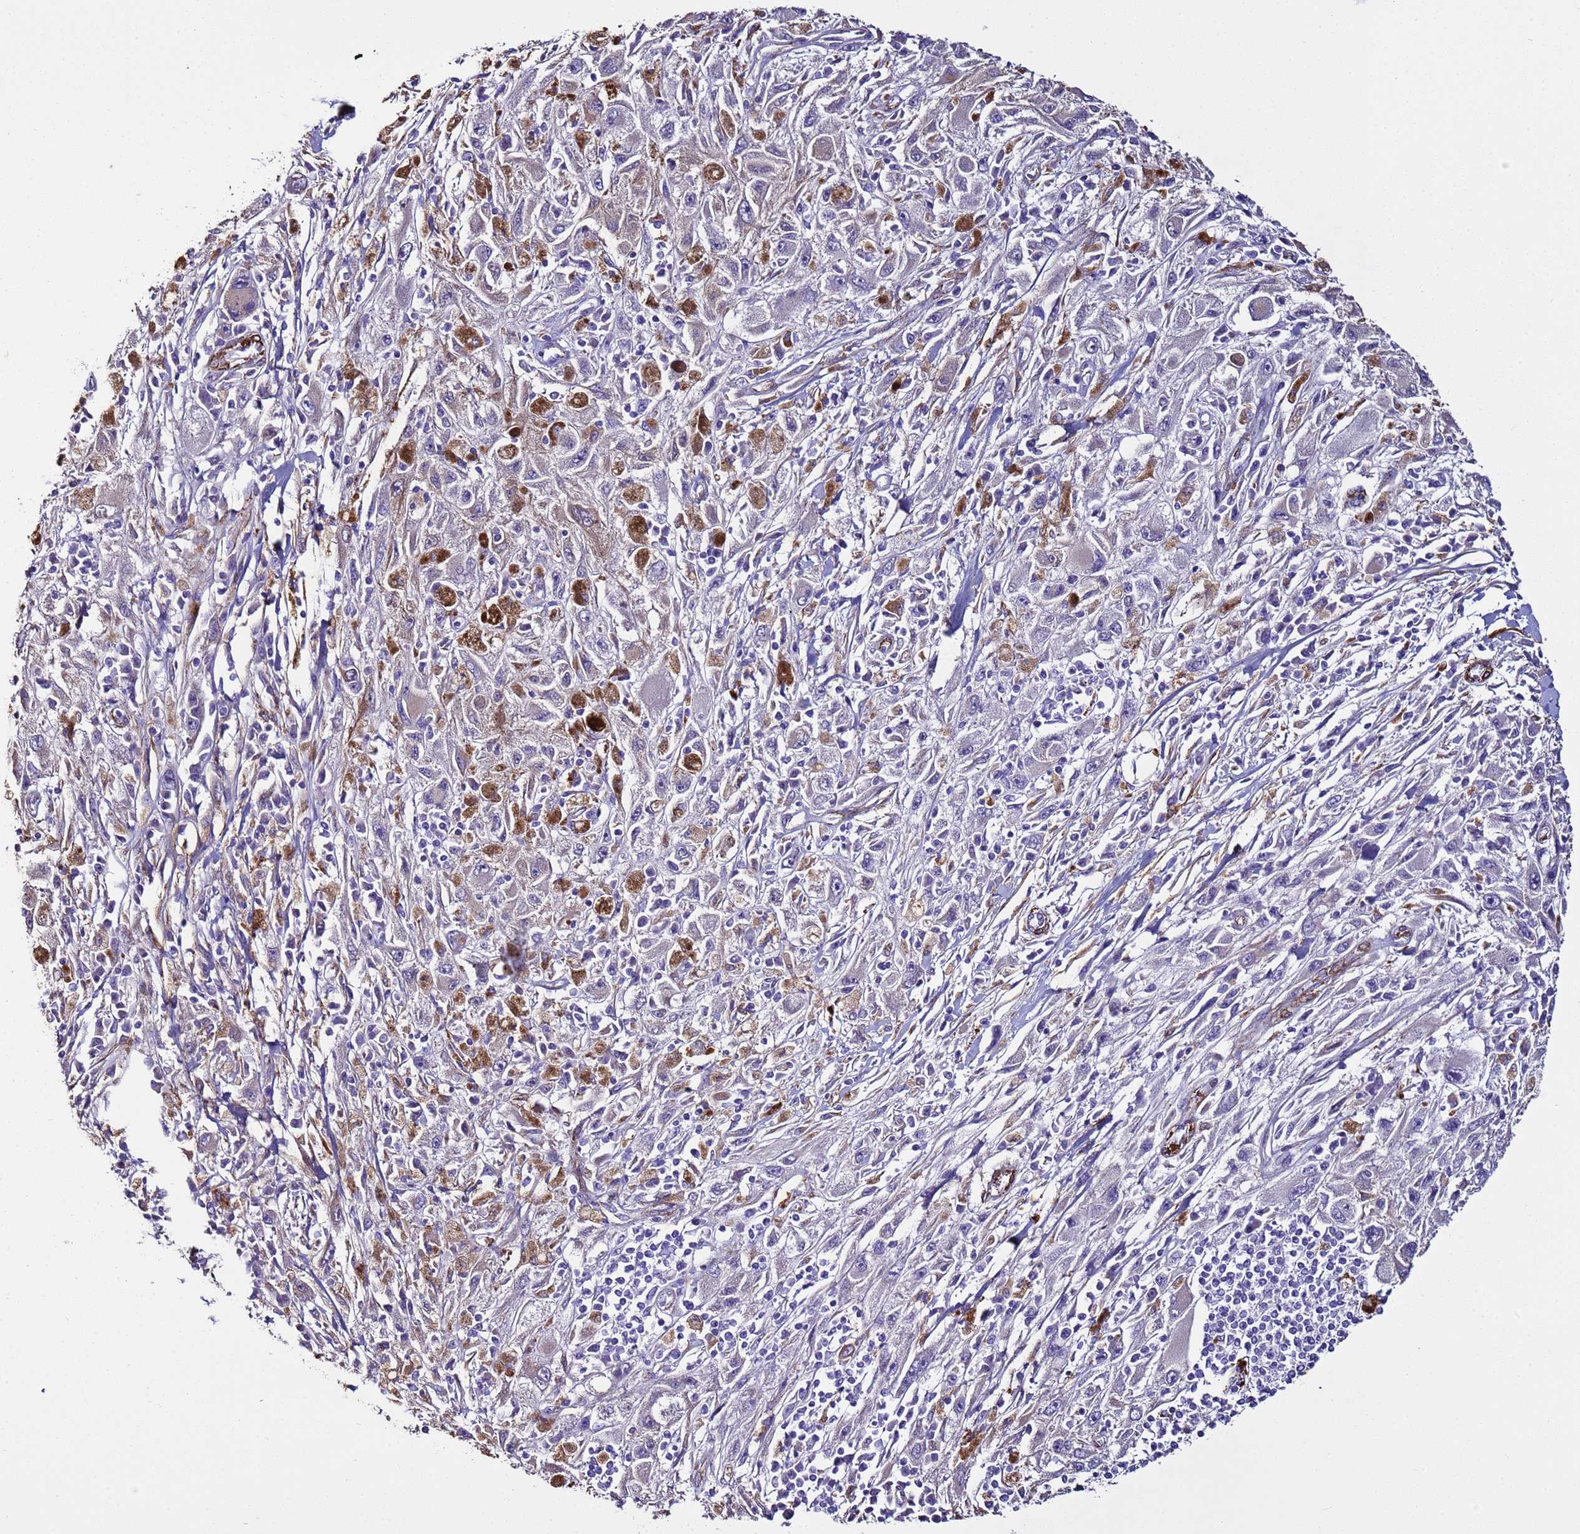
{"staining": {"intensity": "negative", "quantity": "none", "location": "none"}, "tissue": "melanoma", "cell_type": "Tumor cells", "image_type": "cancer", "snomed": [{"axis": "morphology", "description": "Malignant melanoma, Metastatic site"}, {"axis": "topography", "description": "Skin"}], "caption": "Immunohistochemical staining of malignant melanoma (metastatic site) exhibits no significant expression in tumor cells. The staining is performed using DAB brown chromogen with nuclei counter-stained in using hematoxylin.", "gene": "RABL2B", "patient": {"sex": "male", "age": 53}}